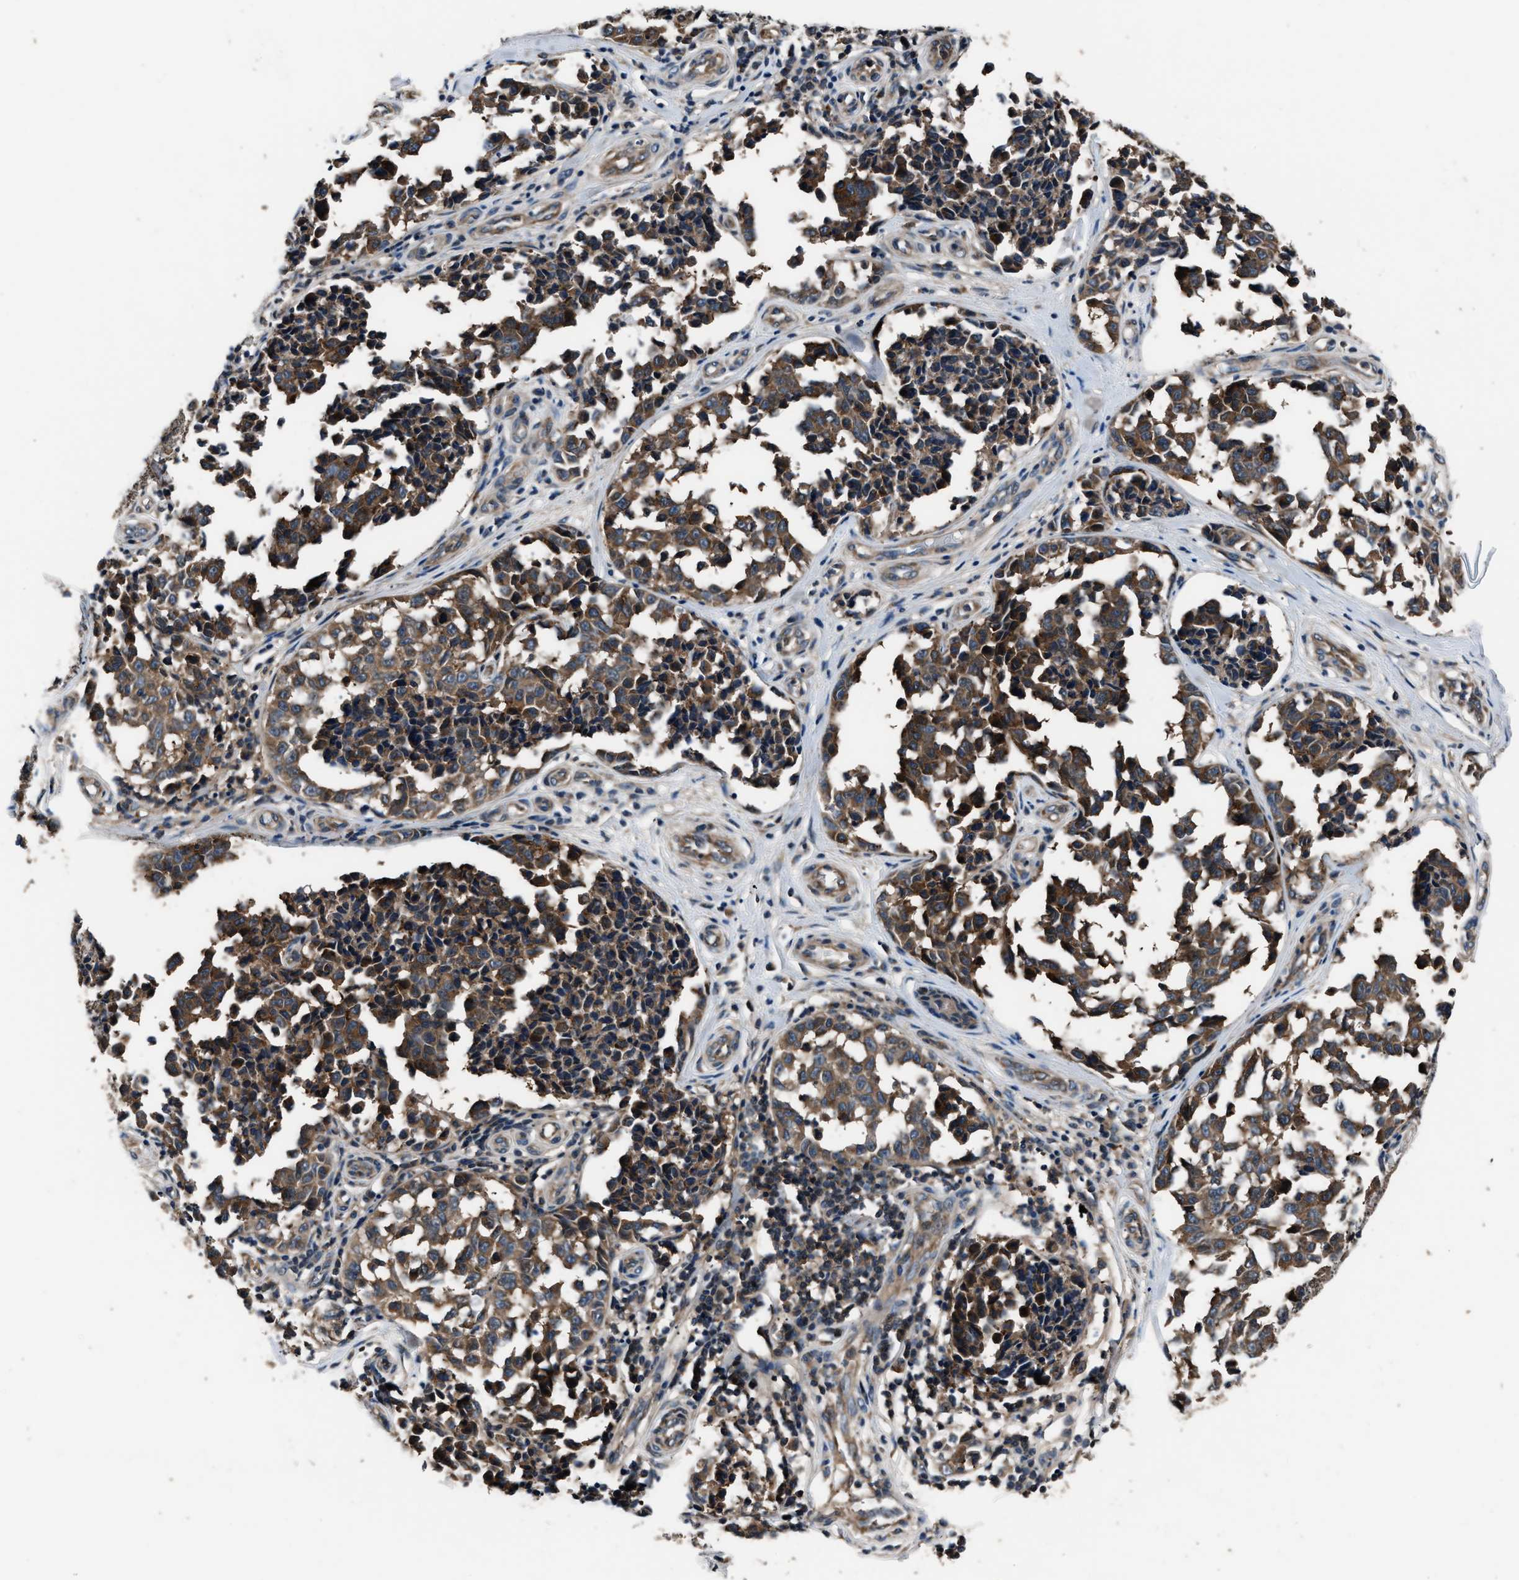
{"staining": {"intensity": "moderate", "quantity": ">75%", "location": "cytoplasmic/membranous"}, "tissue": "melanoma", "cell_type": "Tumor cells", "image_type": "cancer", "snomed": [{"axis": "morphology", "description": "Malignant melanoma, NOS"}, {"axis": "topography", "description": "Skin"}], "caption": "Immunohistochemical staining of malignant melanoma shows moderate cytoplasmic/membranous protein expression in approximately >75% of tumor cells.", "gene": "IMPDH2", "patient": {"sex": "female", "age": 64}}